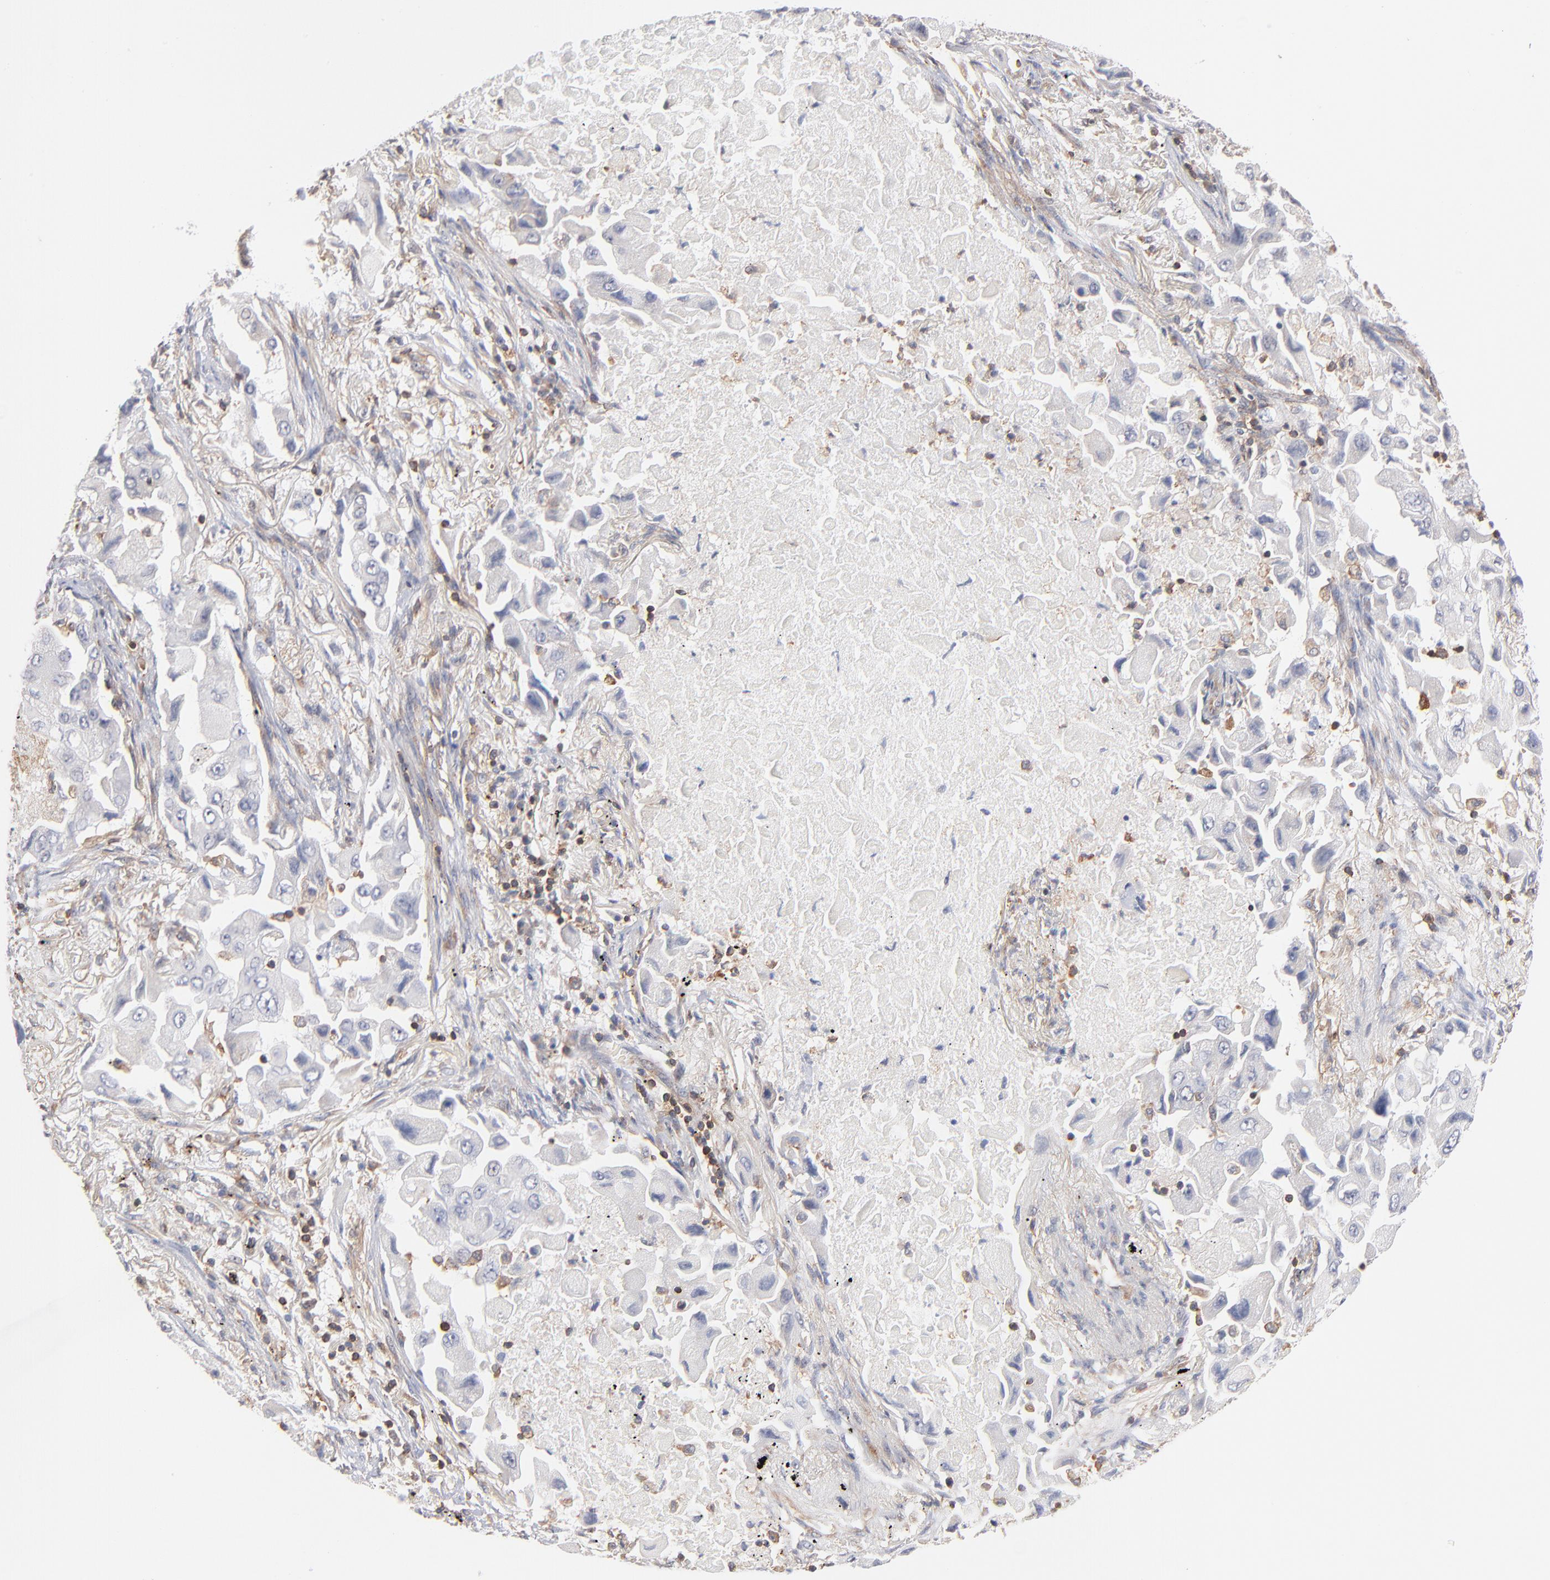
{"staining": {"intensity": "negative", "quantity": "none", "location": "none"}, "tissue": "lung cancer", "cell_type": "Tumor cells", "image_type": "cancer", "snomed": [{"axis": "morphology", "description": "Adenocarcinoma, NOS"}, {"axis": "topography", "description": "Lung"}], "caption": "Immunohistochemistry of human lung cancer (adenocarcinoma) exhibits no staining in tumor cells.", "gene": "WIPF1", "patient": {"sex": "female", "age": 65}}